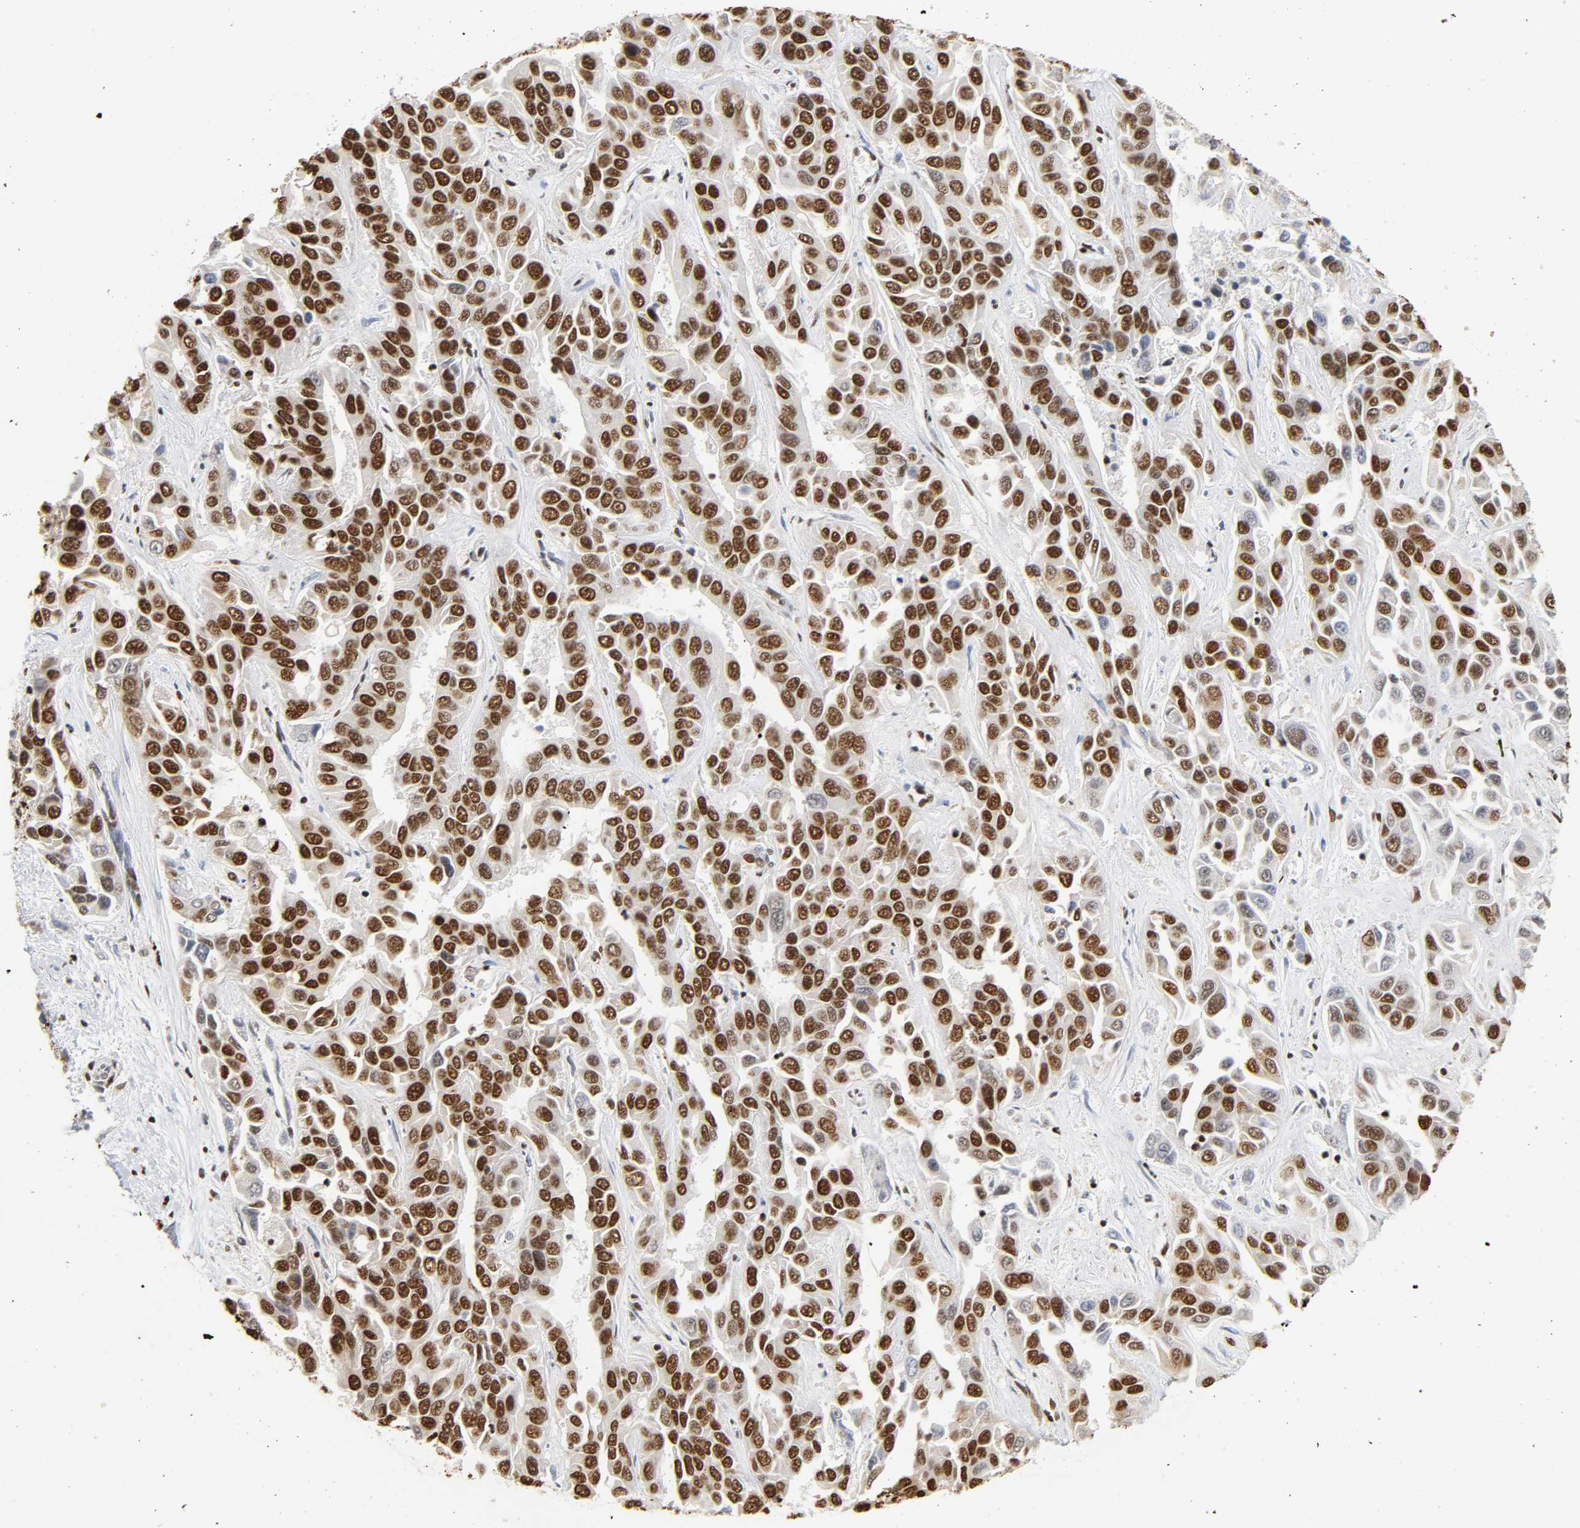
{"staining": {"intensity": "strong", "quantity": ">75%", "location": "nuclear"}, "tissue": "liver cancer", "cell_type": "Tumor cells", "image_type": "cancer", "snomed": [{"axis": "morphology", "description": "Cholangiocarcinoma"}, {"axis": "topography", "description": "Liver"}], "caption": "A brown stain highlights strong nuclear positivity of a protein in human cholangiocarcinoma (liver) tumor cells. (DAB = brown stain, brightfield microscopy at high magnification).", "gene": "HNRNPC", "patient": {"sex": "female", "age": 52}}